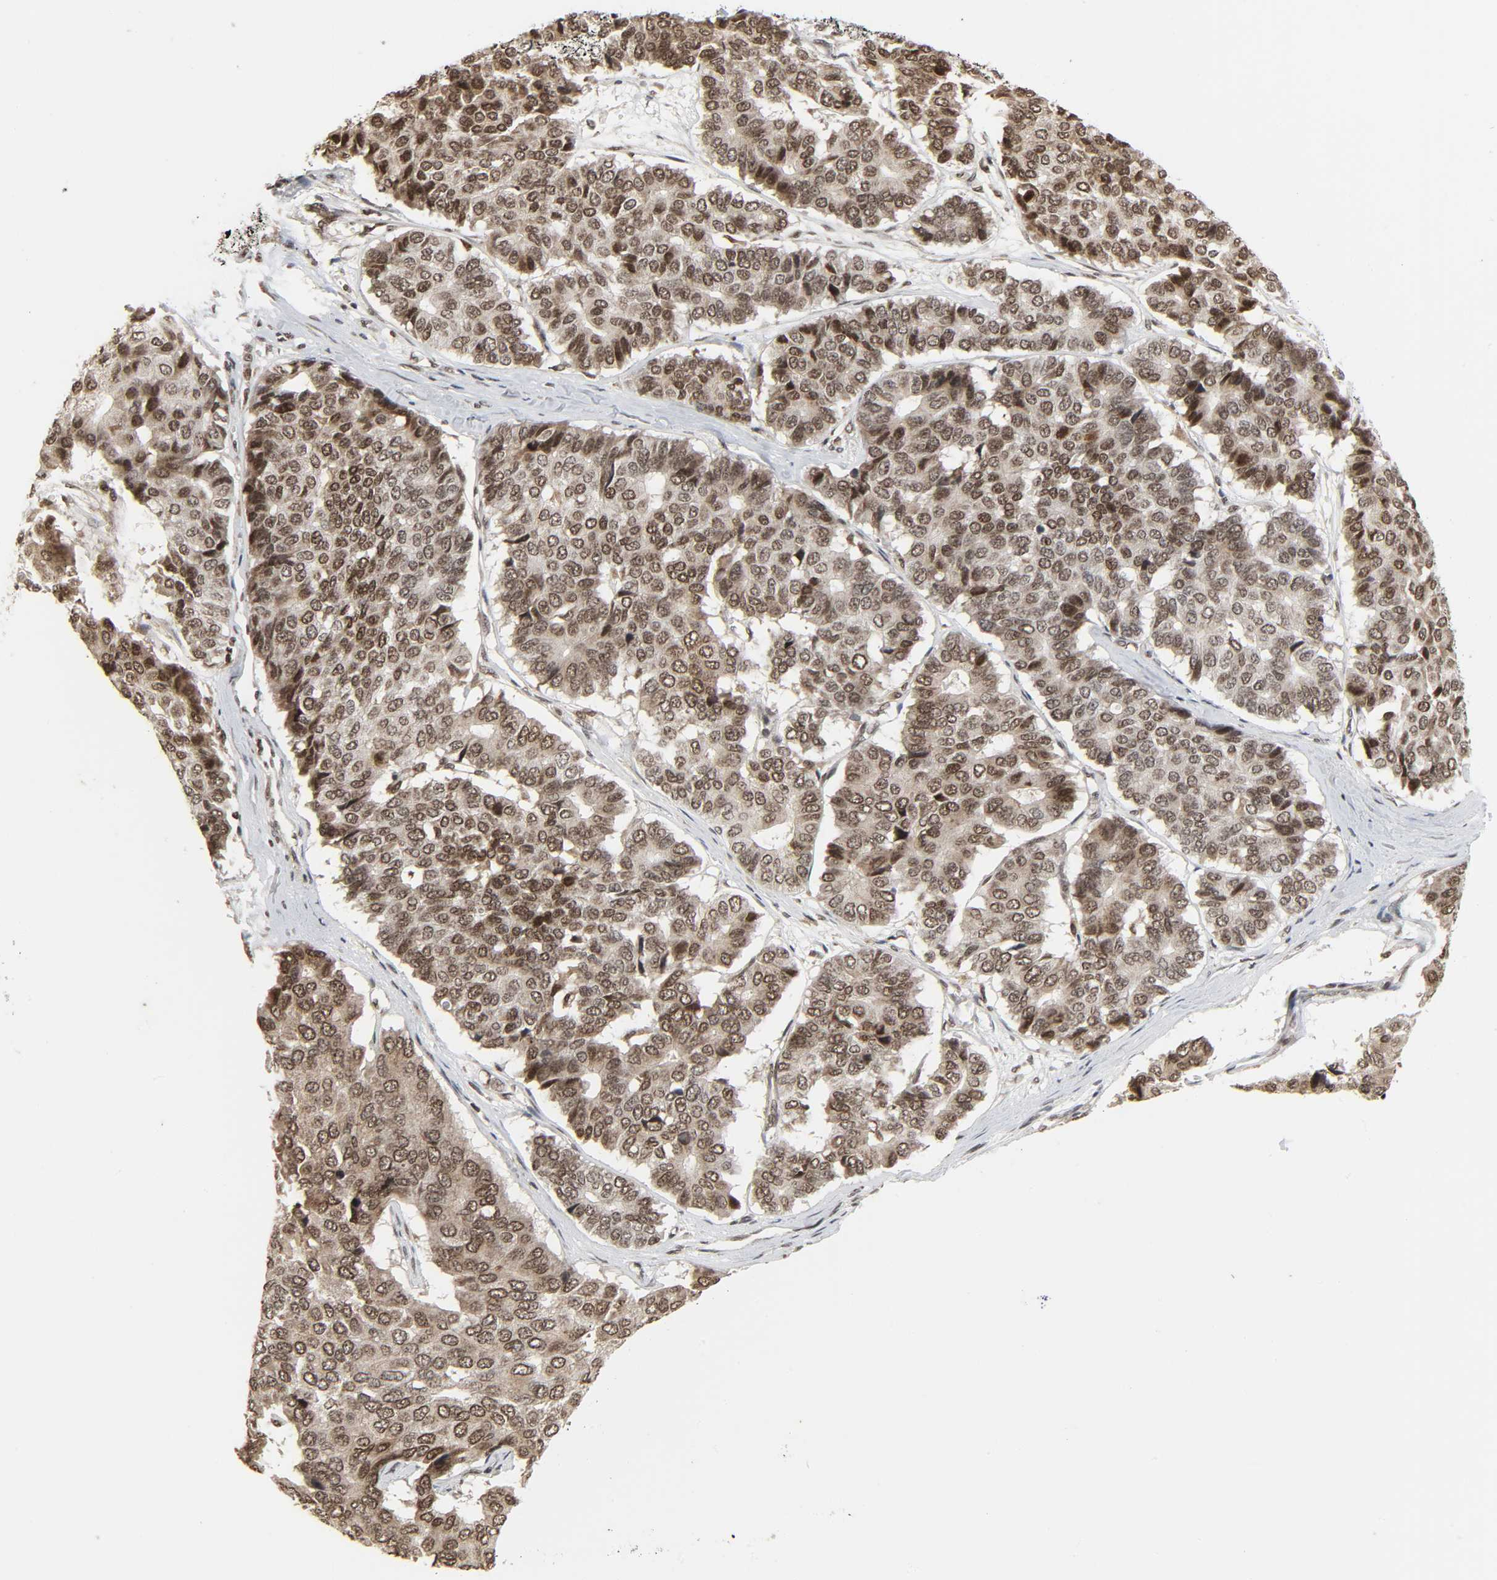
{"staining": {"intensity": "moderate", "quantity": "25%-75%", "location": "cytoplasmic/membranous,nuclear"}, "tissue": "pancreatic cancer", "cell_type": "Tumor cells", "image_type": "cancer", "snomed": [{"axis": "morphology", "description": "Adenocarcinoma, NOS"}, {"axis": "topography", "description": "Pancreas"}], "caption": "This is an image of immunohistochemistry (IHC) staining of adenocarcinoma (pancreatic), which shows moderate staining in the cytoplasmic/membranous and nuclear of tumor cells.", "gene": "XRCC1", "patient": {"sex": "male", "age": 50}}